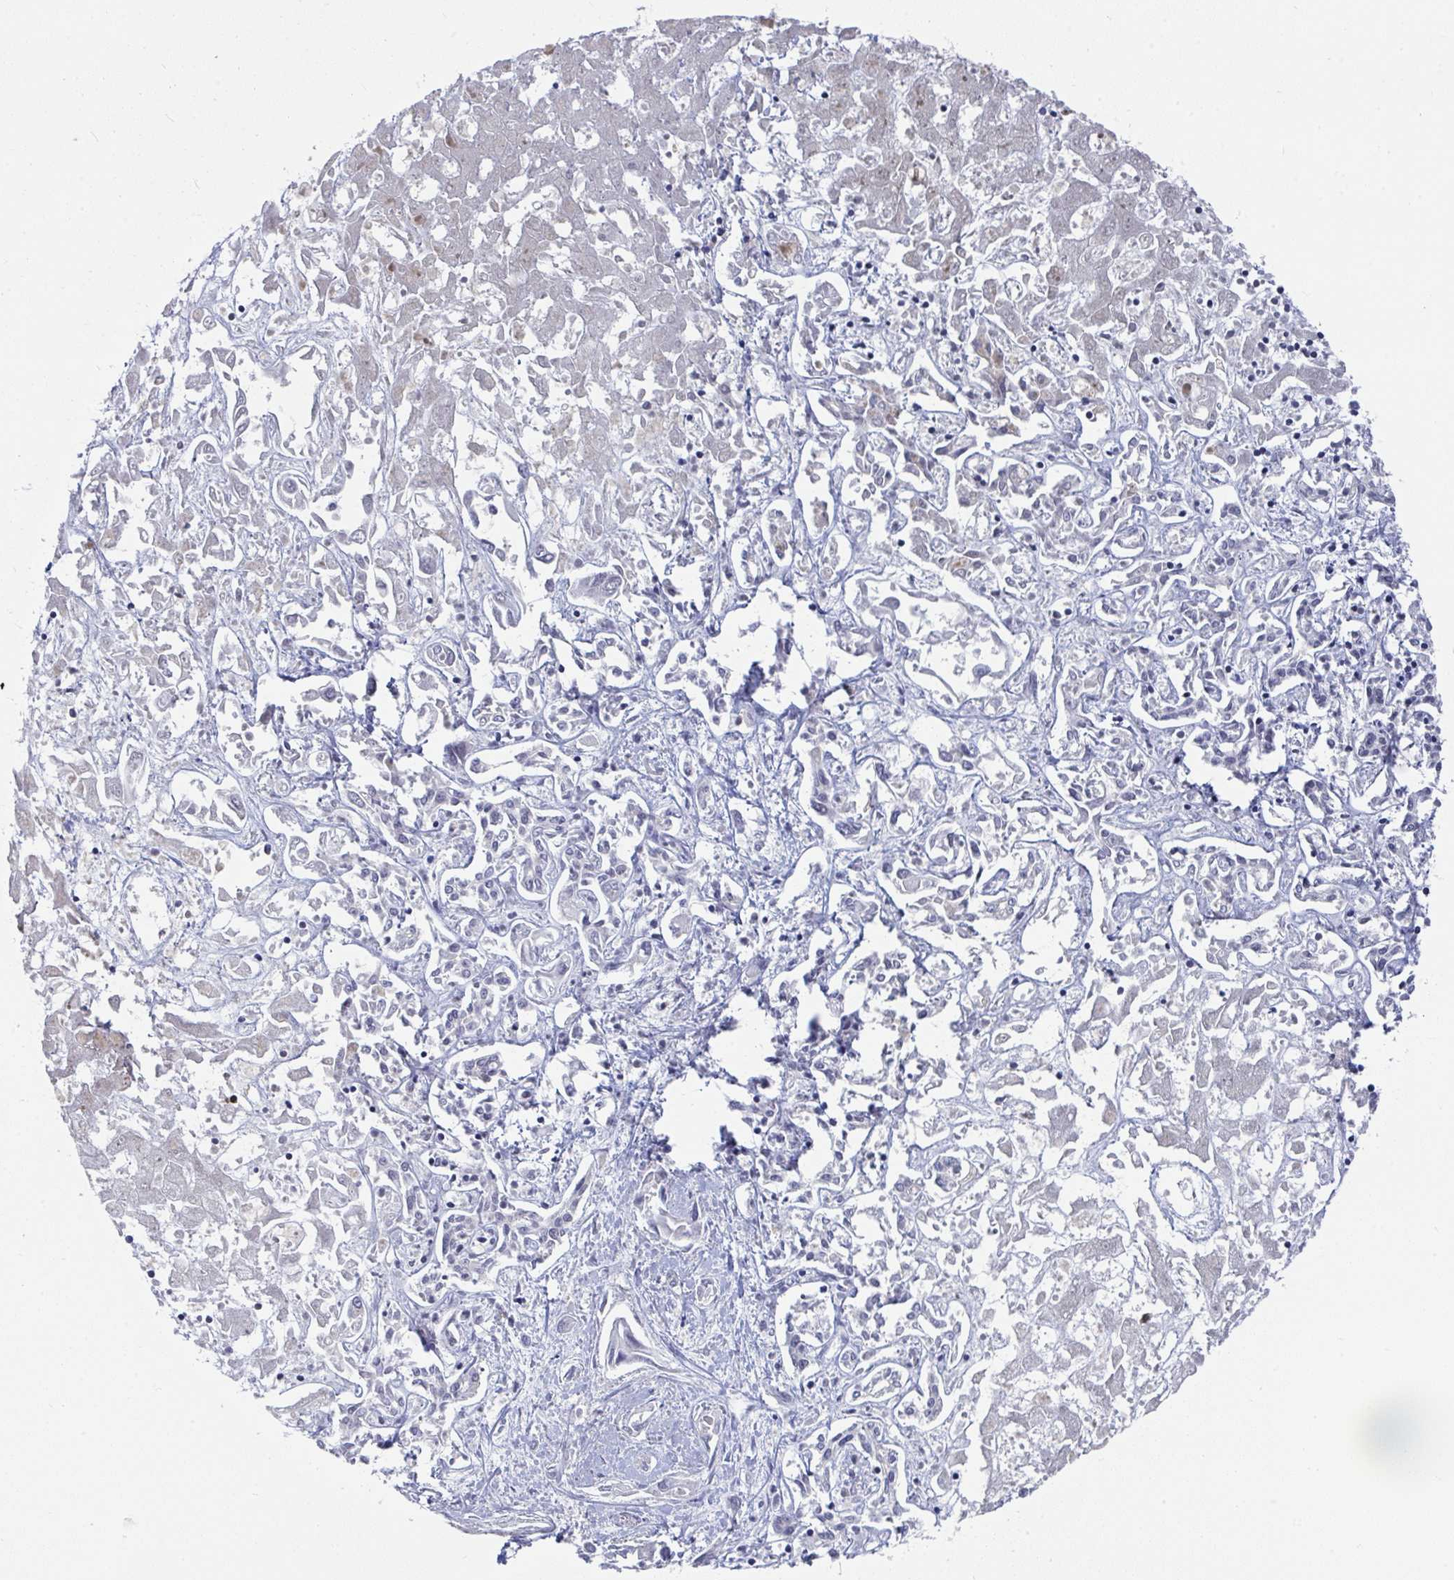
{"staining": {"intensity": "negative", "quantity": "none", "location": "none"}, "tissue": "liver cancer", "cell_type": "Tumor cells", "image_type": "cancer", "snomed": [{"axis": "morphology", "description": "Cholangiocarcinoma"}, {"axis": "topography", "description": "Liver"}], "caption": "Immunohistochemical staining of human liver cancer exhibits no significant staining in tumor cells. (DAB (3,3'-diaminobenzidine) IHC with hematoxylin counter stain).", "gene": "JDP2", "patient": {"sex": "female", "age": 64}}